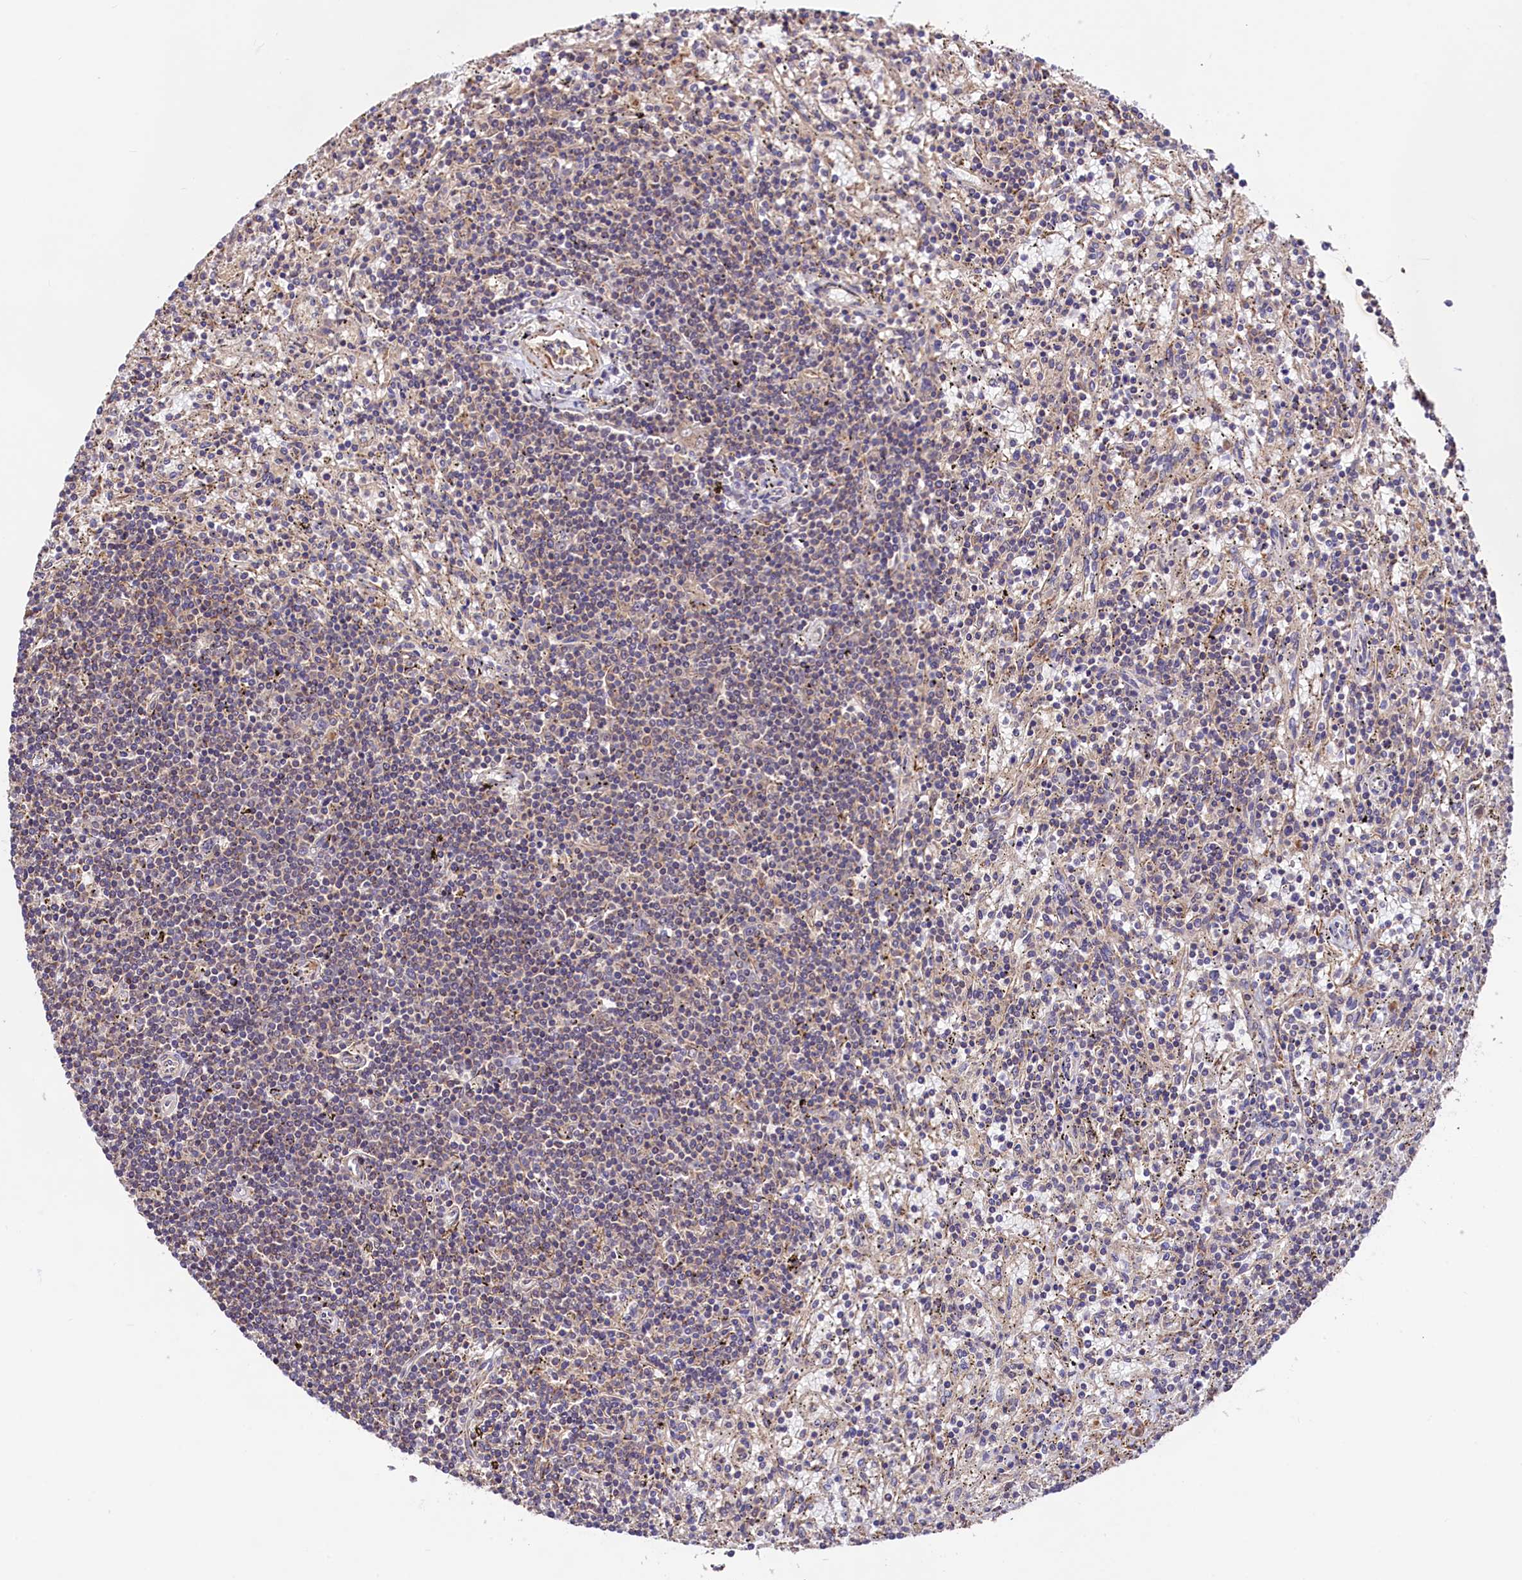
{"staining": {"intensity": "weak", "quantity": "25%-75%", "location": "cytoplasmic/membranous"}, "tissue": "lymphoma", "cell_type": "Tumor cells", "image_type": "cancer", "snomed": [{"axis": "morphology", "description": "Malignant lymphoma, non-Hodgkin's type, Low grade"}, {"axis": "topography", "description": "Spleen"}], "caption": "An image of human low-grade malignant lymphoma, non-Hodgkin's type stained for a protein displays weak cytoplasmic/membranous brown staining in tumor cells. (DAB = brown stain, brightfield microscopy at high magnification).", "gene": "CIAO3", "patient": {"sex": "male", "age": 76}}